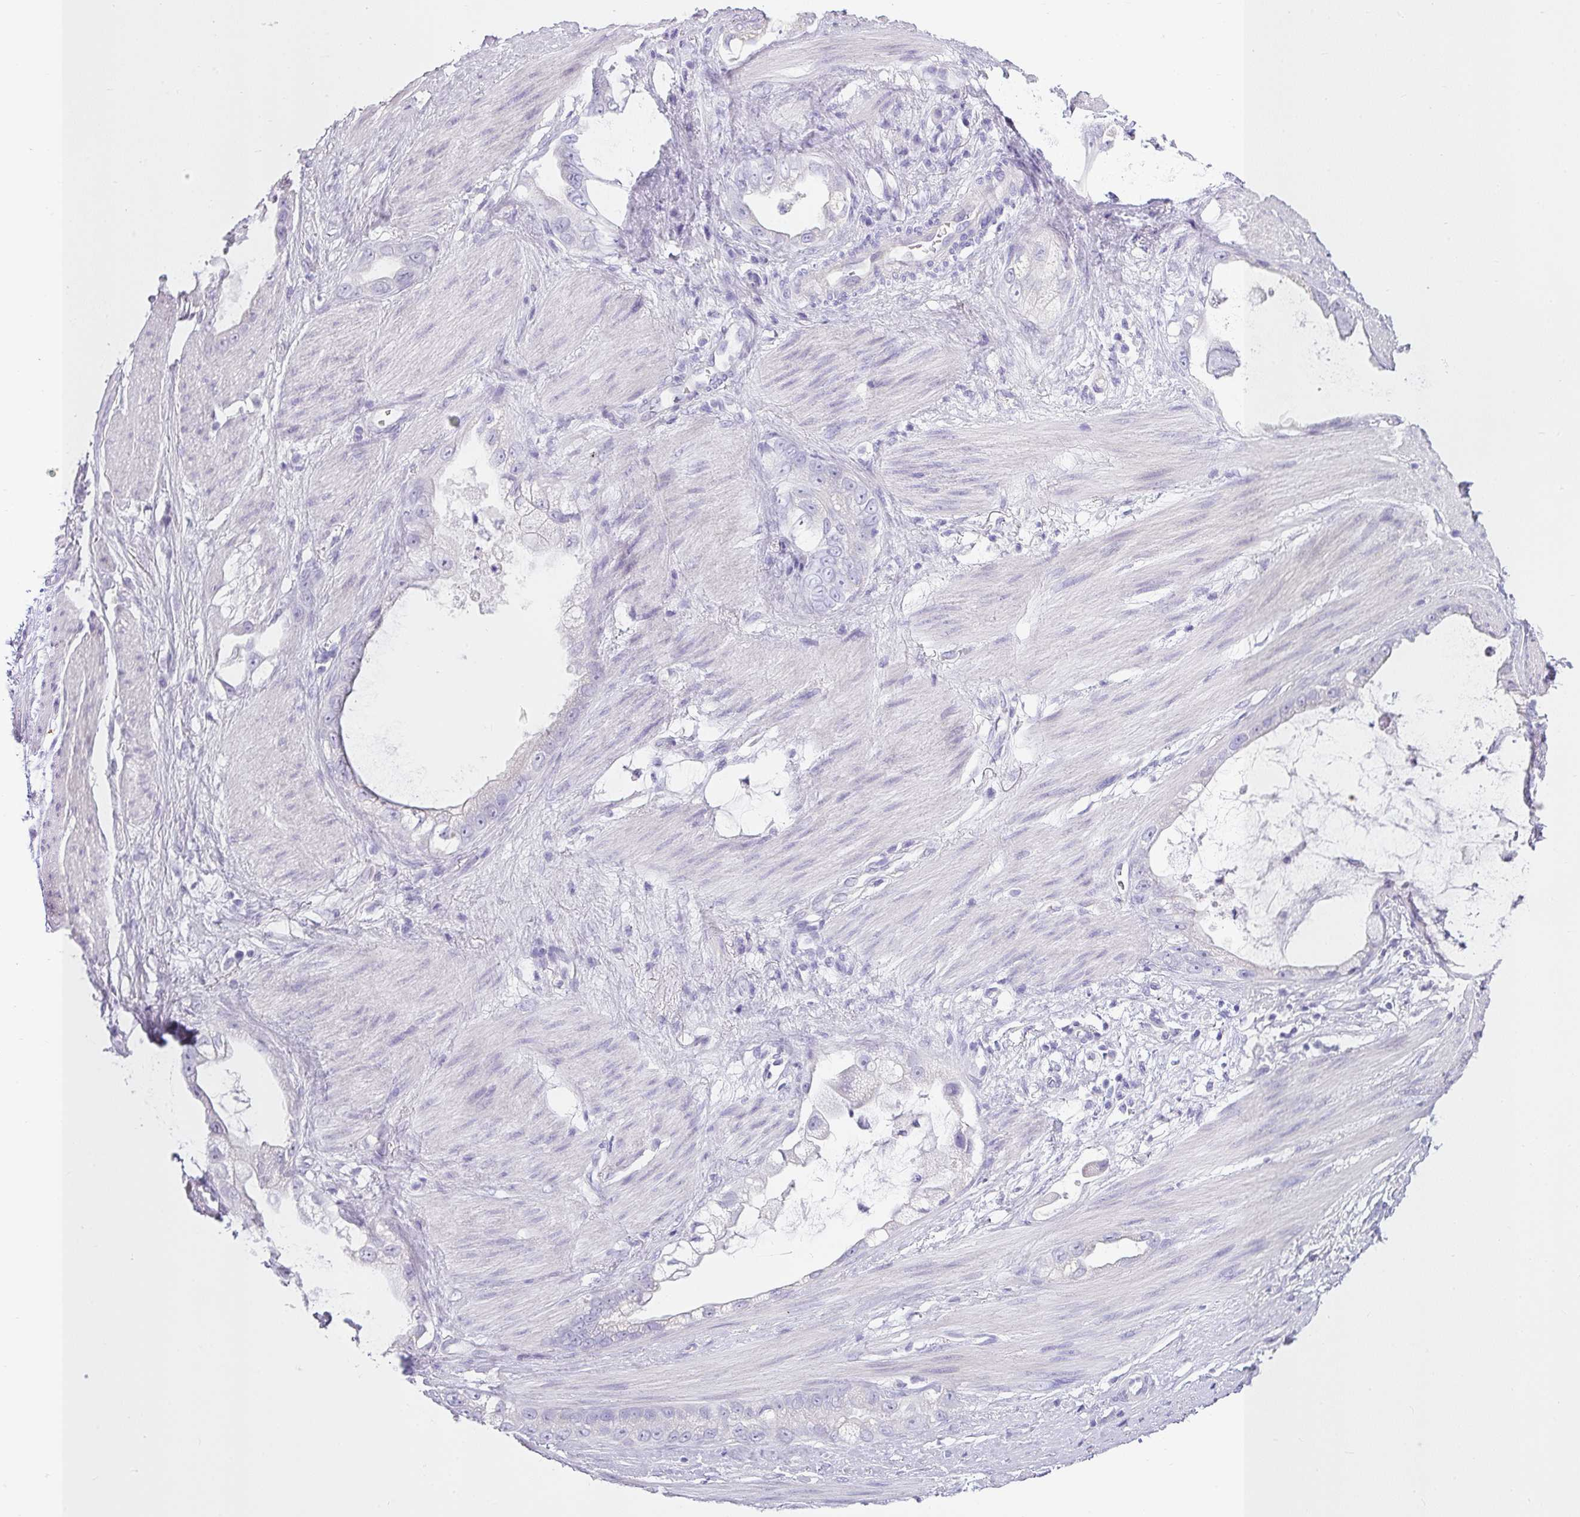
{"staining": {"intensity": "negative", "quantity": "none", "location": "none"}, "tissue": "stomach cancer", "cell_type": "Tumor cells", "image_type": "cancer", "snomed": [{"axis": "morphology", "description": "Adenocarcinoma, NOS"}, {"axis": "topography", "description": "Stomach"}], "caption": "The micrograph exhibits no staining of tumor cells in stomach cancer (adenocarcinoma).", "gene": "VCY1B", "patient": {"sex": "male", "age": 55}}